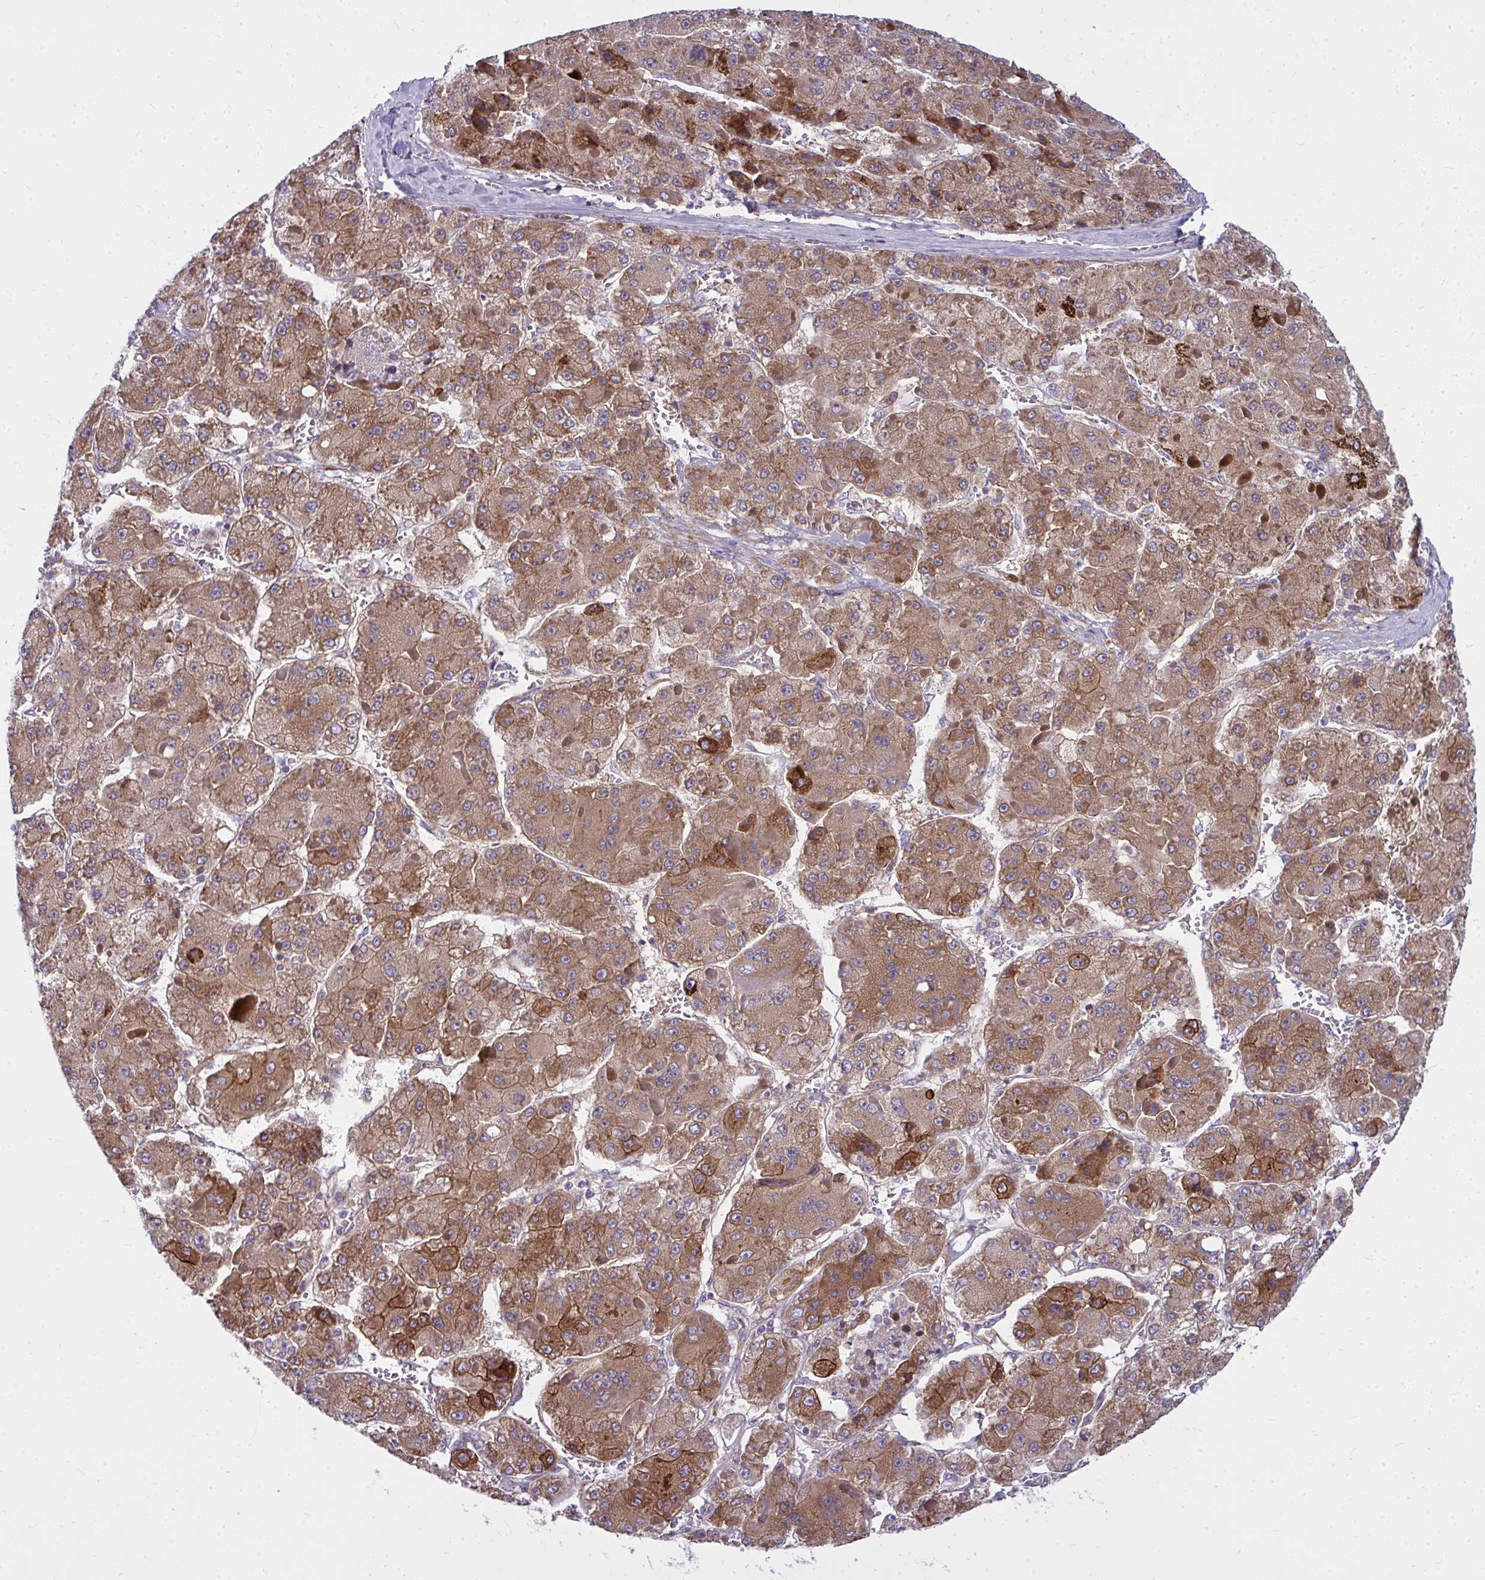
{"staining": {"intensity": "moderate", "quantity": ">75%", "location": "cytoplasmic/membranous"}, "tissue": "liver cancer", "cell_type": "Tumor cells", "image_type": "cancer", "snomed": [{"axis": "morphology", "description": "Carcinoma, Hepatocellular, NOS"}, {"axis": "topography", "description": "Liver"}], "caption": "Protein expression by immunohistochemistry (IHC) demonstrates moderate cytoplasmic/membranous positivity in about >75% of tumor cells in liver cancer (hepatocellular carcinoma). (Brightfield microscopy of DAB IHC at high magnification).", "gene": "GFPT2", "patient": {"sex": "female", "age": 73}}